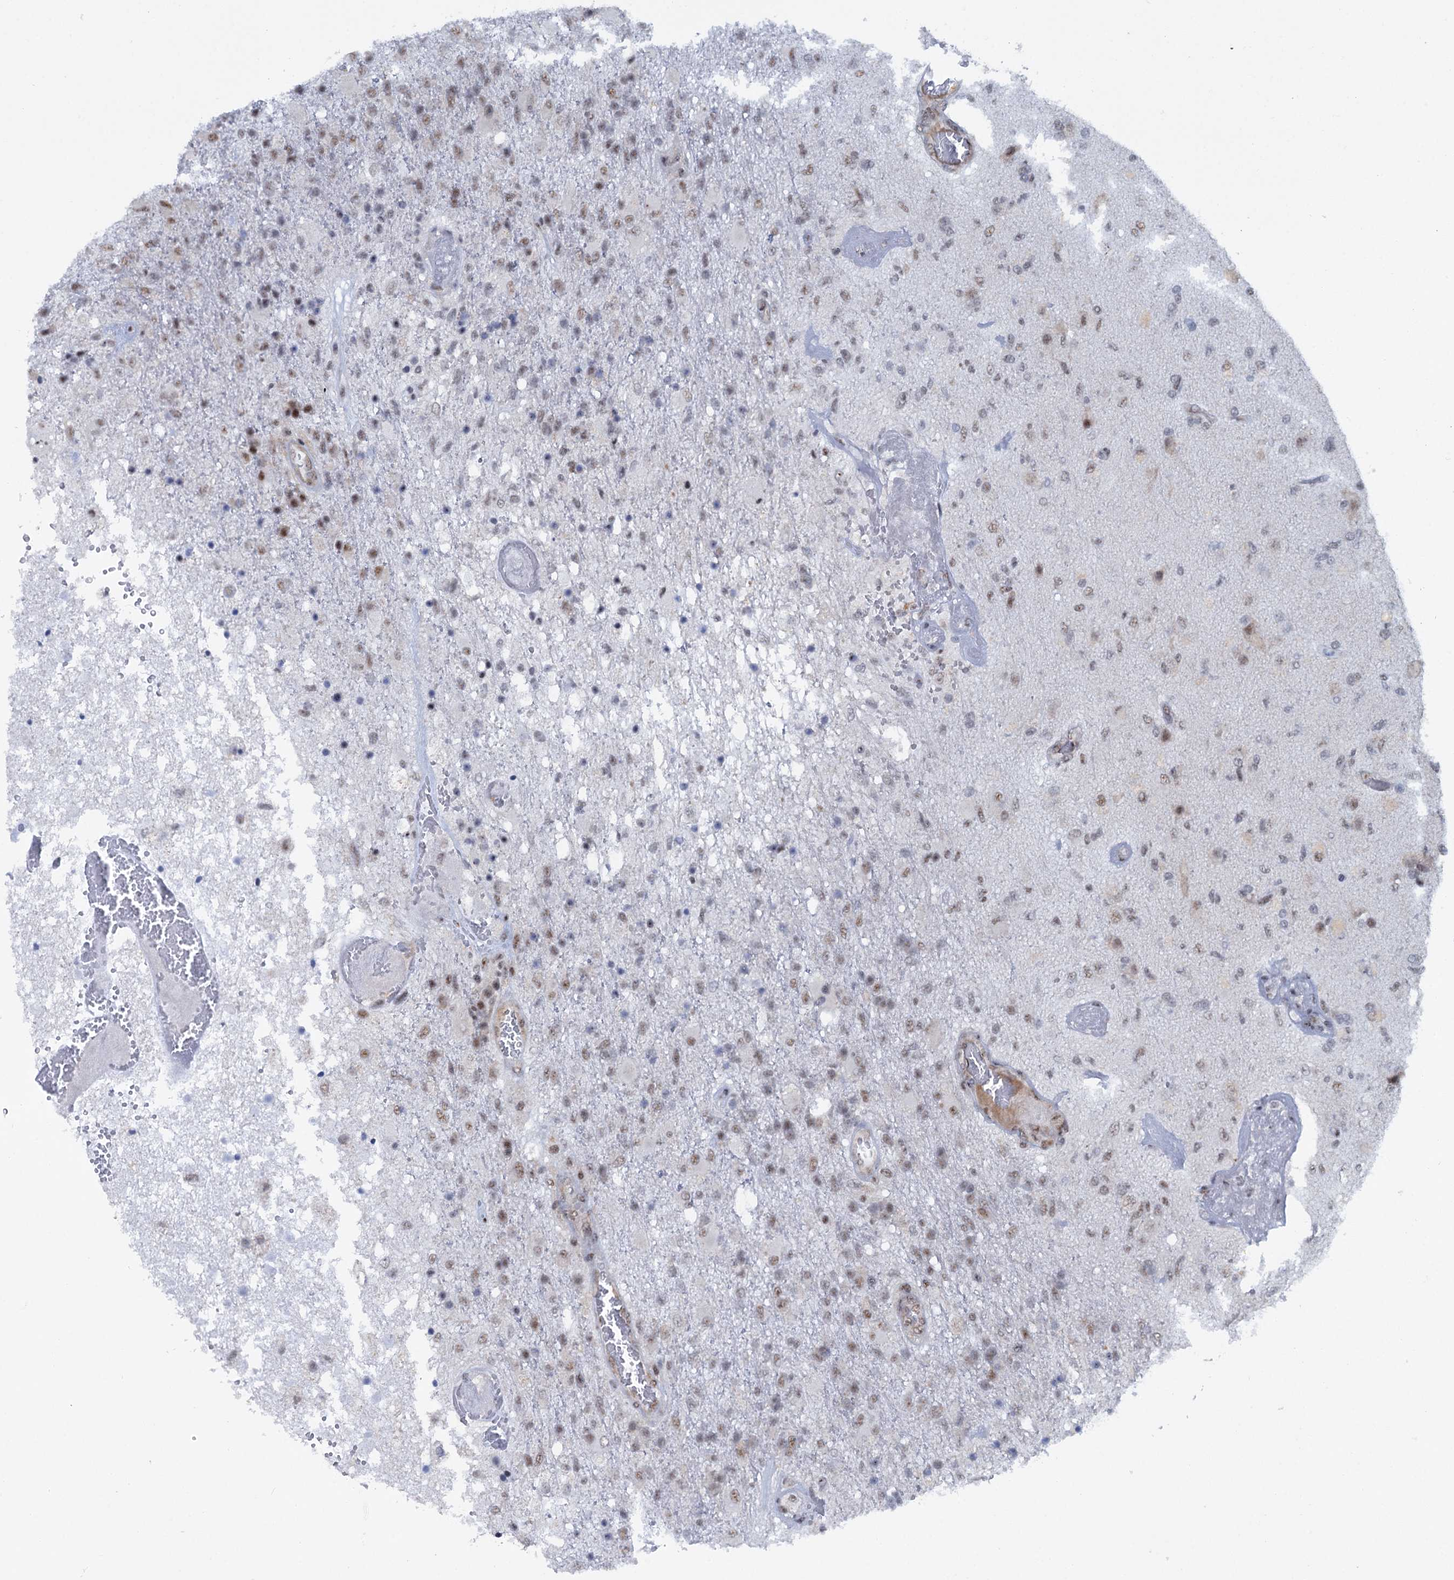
{"staining": {"intensity": "weak", "quantity": ">75%", "location": "nuclear"}, "tissue": "glioma", "cell_type": "Tumor cells", "image_type": "cancer", "snomed": [{"axis": "morphology", "description": "Glioma, malignant, High grade"}, {"axis": "topography", "description": "Brain"}], "caption": "Weak nuclear positivity for a protein is seen in approximately >75% of tumor cells of glioma using immunohistochemistry.", "gene": "SREK1", "patient": {"sex": "female", "age": 74}}